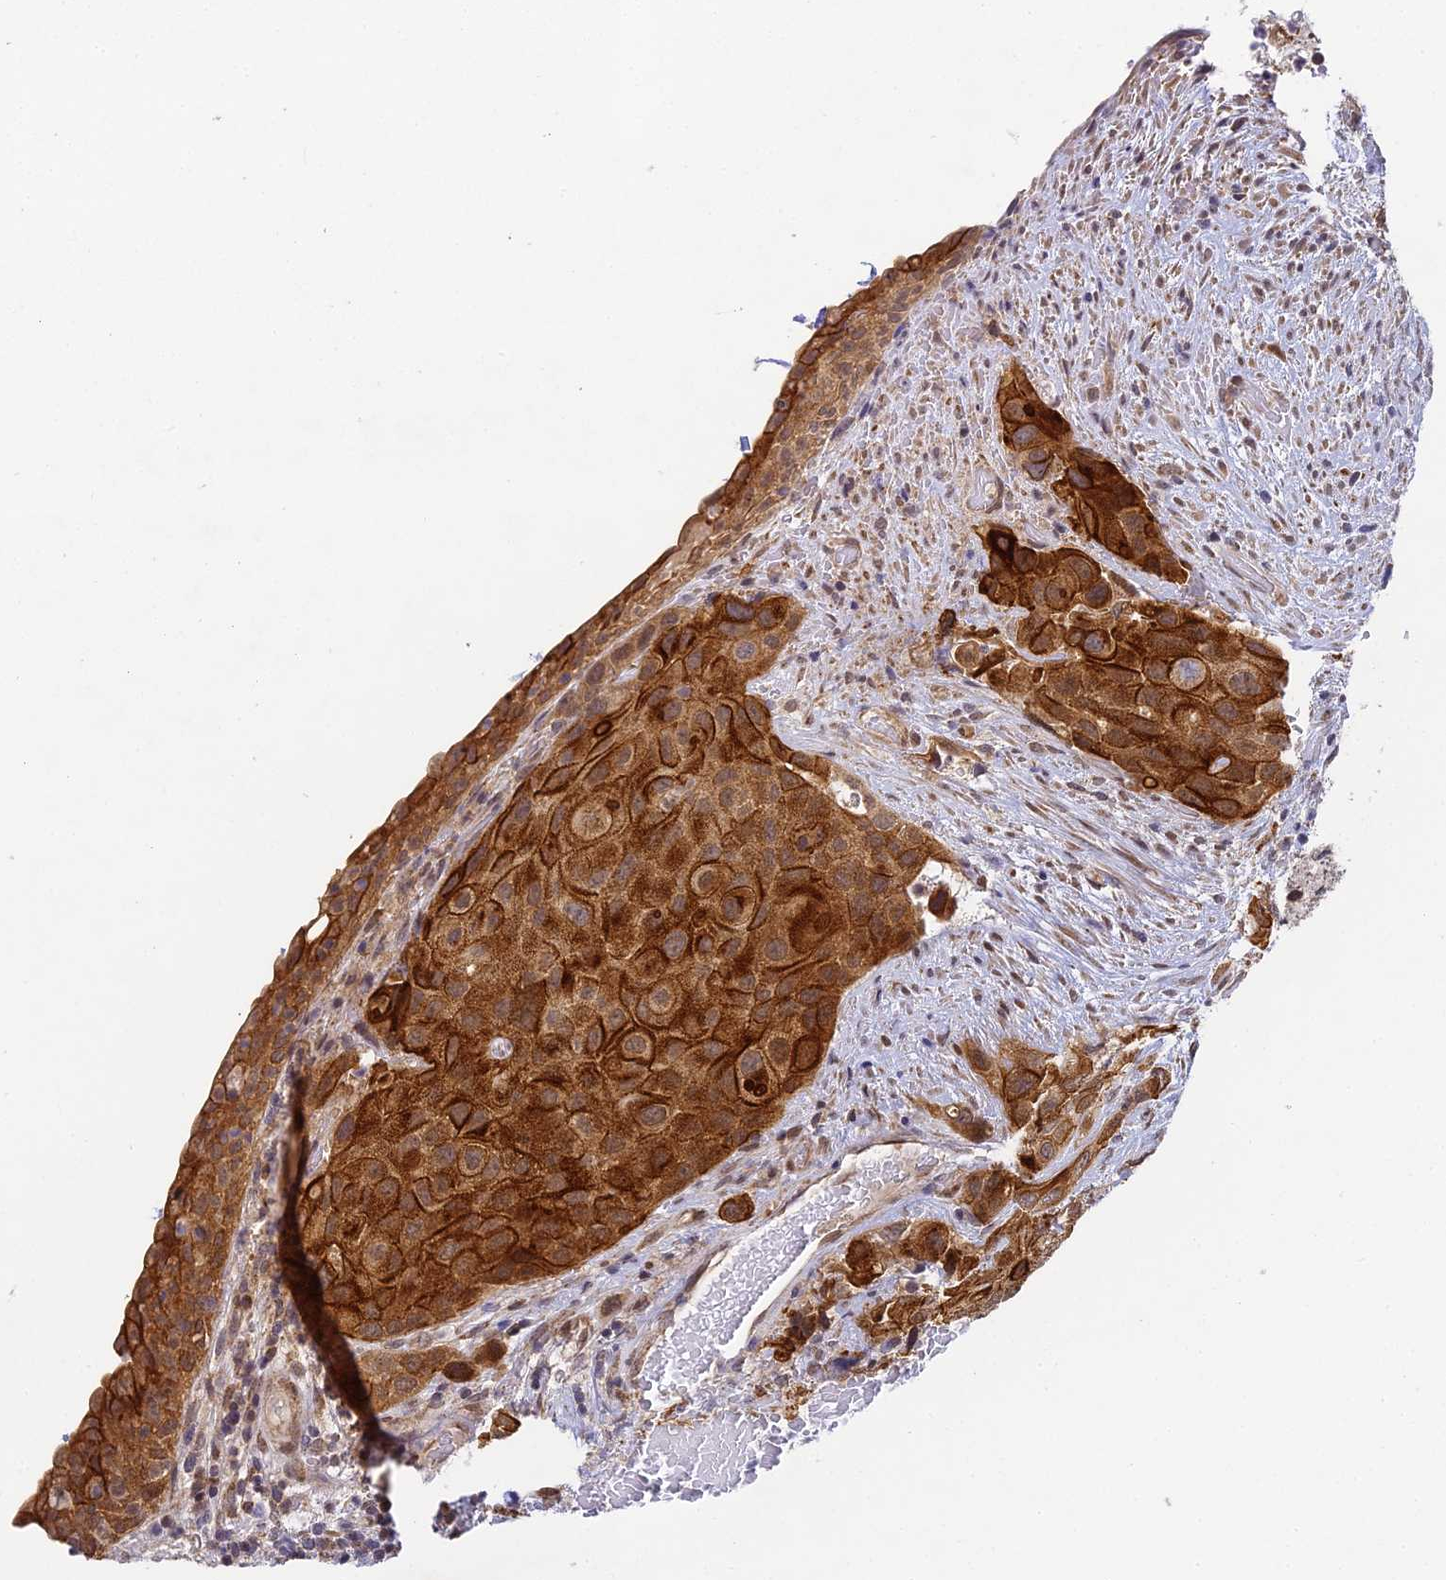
{"staining": {"intensity": "strong", "quantity": "25%-75%", "location": "cytoplasmic/membranous"}, "tissue": "urothelial cancer", "cell_type": "Tumor cells", "image_type": "cancer", "snomed": [{"axis": "morphology", "description": "Normal tissue, NOS"}, {"axis": "morphology", "description": "Urothelial carcinoma, High grade"}, {"axis": "topography", "description": "Vascular tissue"}, {"axis": "topography", "description": "Urinary bladder"}], "caption": "High-grade urothelial carcinoma tissue exhibits strong cytoplasmic/membranous staining in about 25%-75% of tumor cells", "gene": "DNAAF10", "patient": {"sex": "female", "age": 56}}